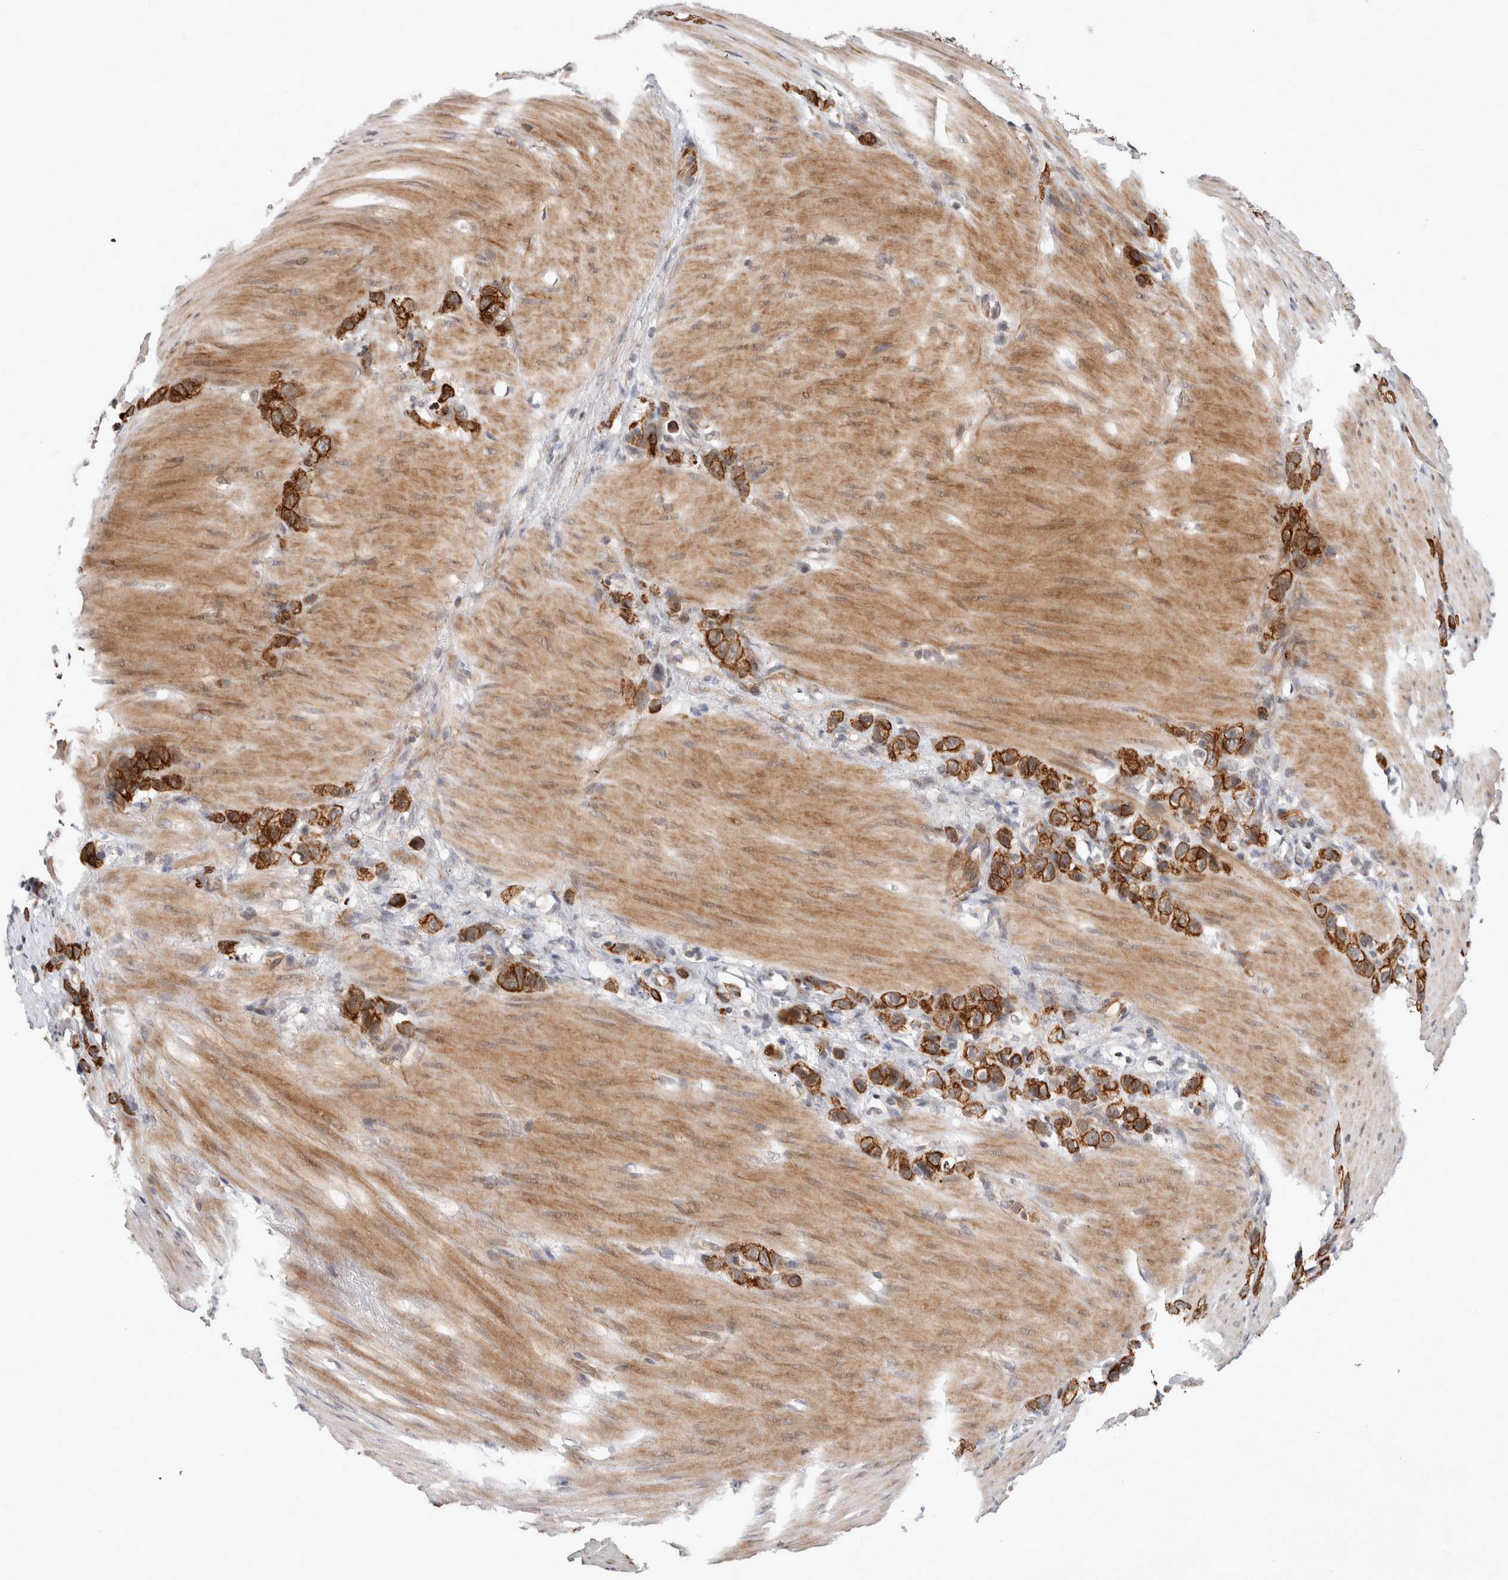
{"staining": {"intensity": "strong", "quantity": ">75%", "location": "cytoplasmic/membranous"}, "tissue": "stomach cancer", "cell_type": "Tumor cells", "image_type": "cancer", "snomed": [{"axis": "morphology", "description": "Normal tissue, NOS"}, {"axis": "morphology", "description": "Adenocarcinoma, NOS"}, {"axis": "morphology", "description": "Adenocarcinoma, High grade"}, {"axis": "topography", "description": "Stomach, upper"}, {"axis": "topography", "description": "Stomach"}], "caption": "A brown stain highlights strong cytoplasmic/membranous positivity of a protein in human stomach cancer (adenocarcinoma) tumor cells. (Brightfield microscopy of DAB IHC at high magnification).", "gene": "CRISPLD1", "patient": {"sex": "female", "age": 65}}